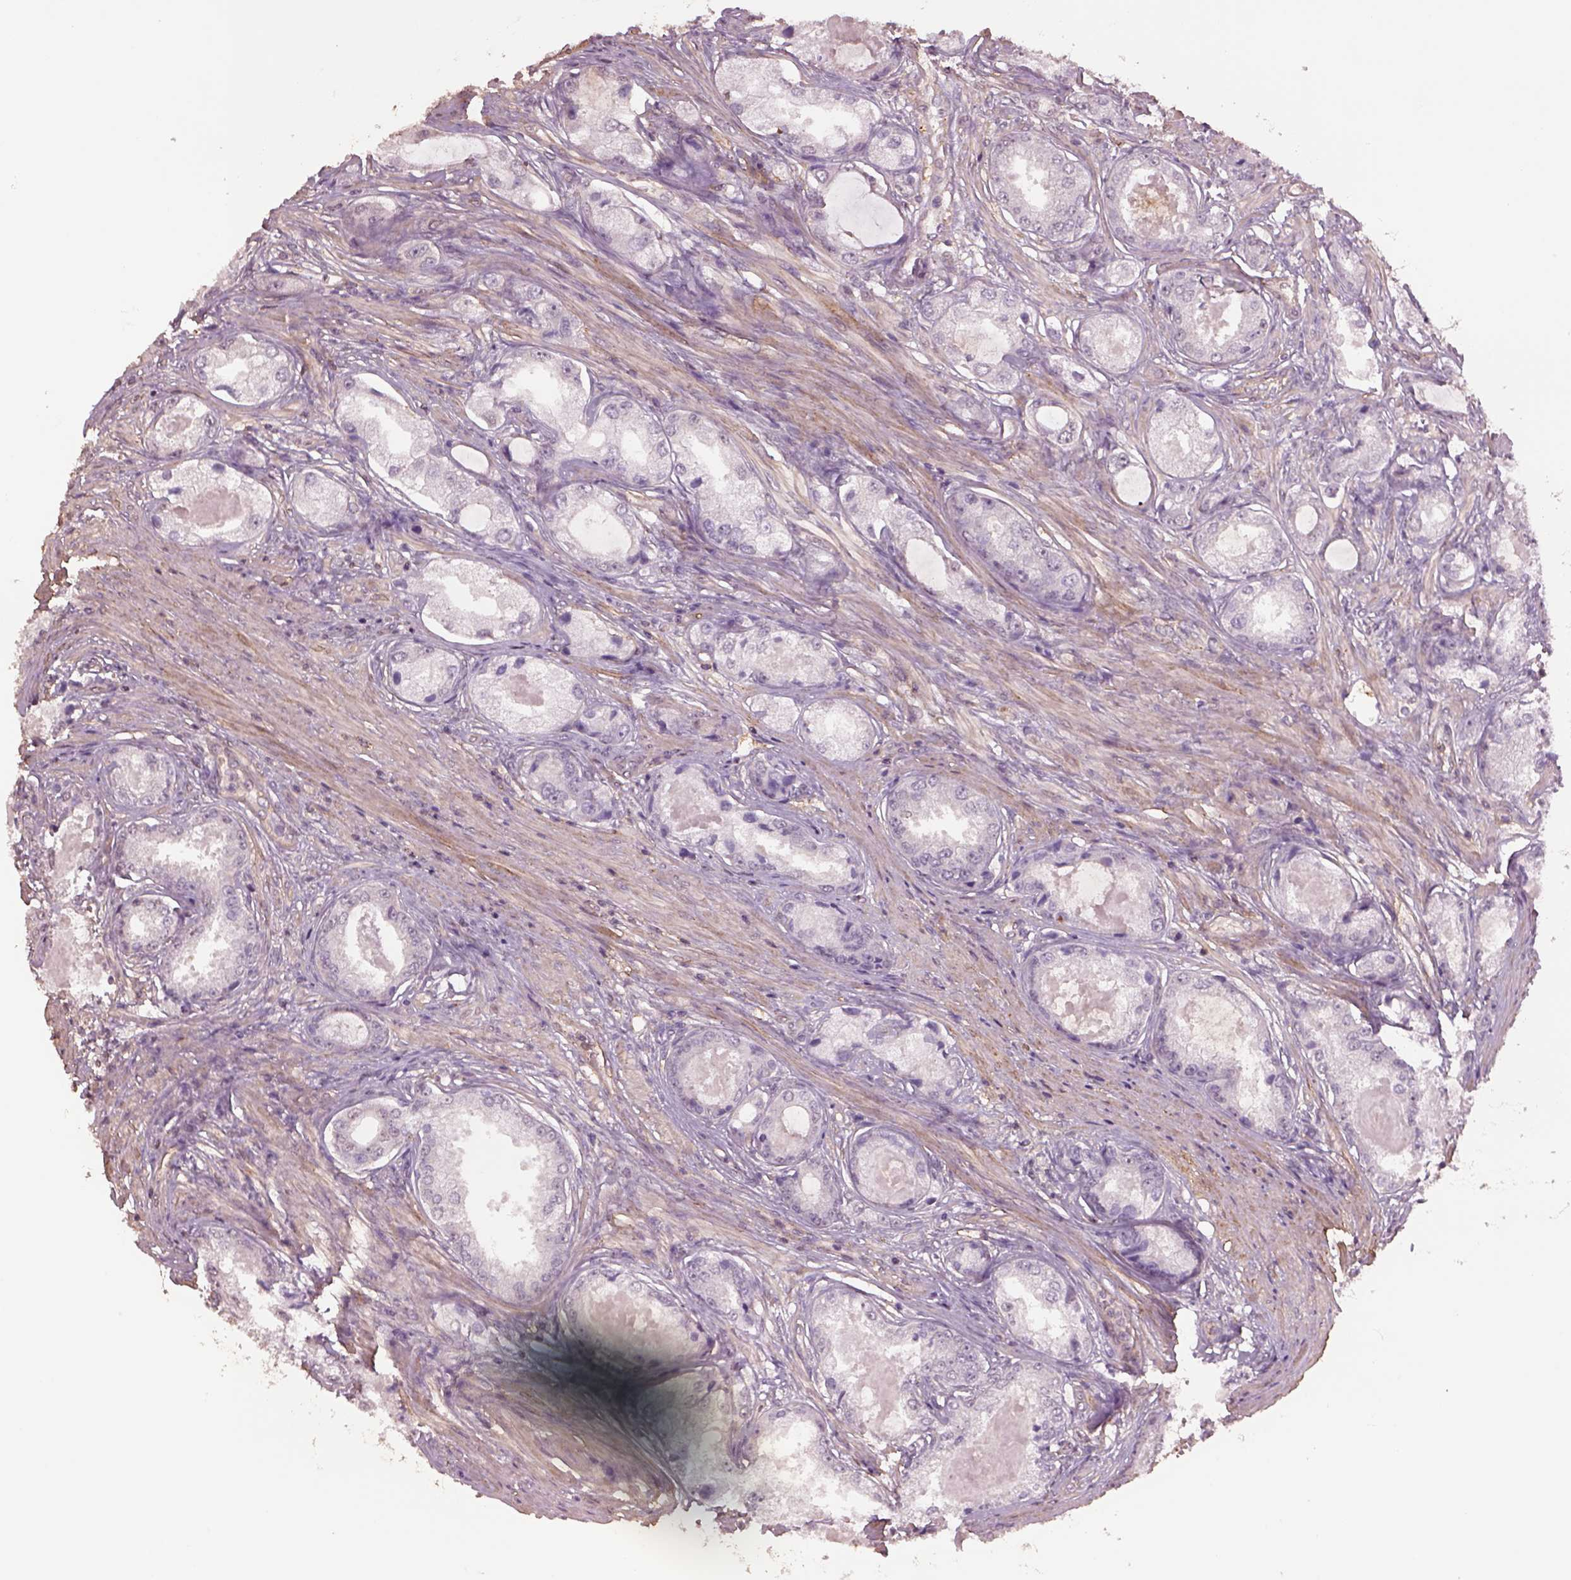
{"staining": {"intensity": "negative", "quantity": "none", "location": "none"}, "tissue": "prostate cancer", "cell_type": "Tumor cells", "image_type": "cancer", "snomed": [{"axis": "morphology", "description": "Adenocarcinoma, Low grade"}, {"axis": "topography", "description": "Prostate"}], "caption": "This is an IHC image of human prostate cancer (low-grade adenocarcinoma). There is no expression in tumor cells.", "gene": "LIN7A", "patient": {"sex": "male", "age": 68}}